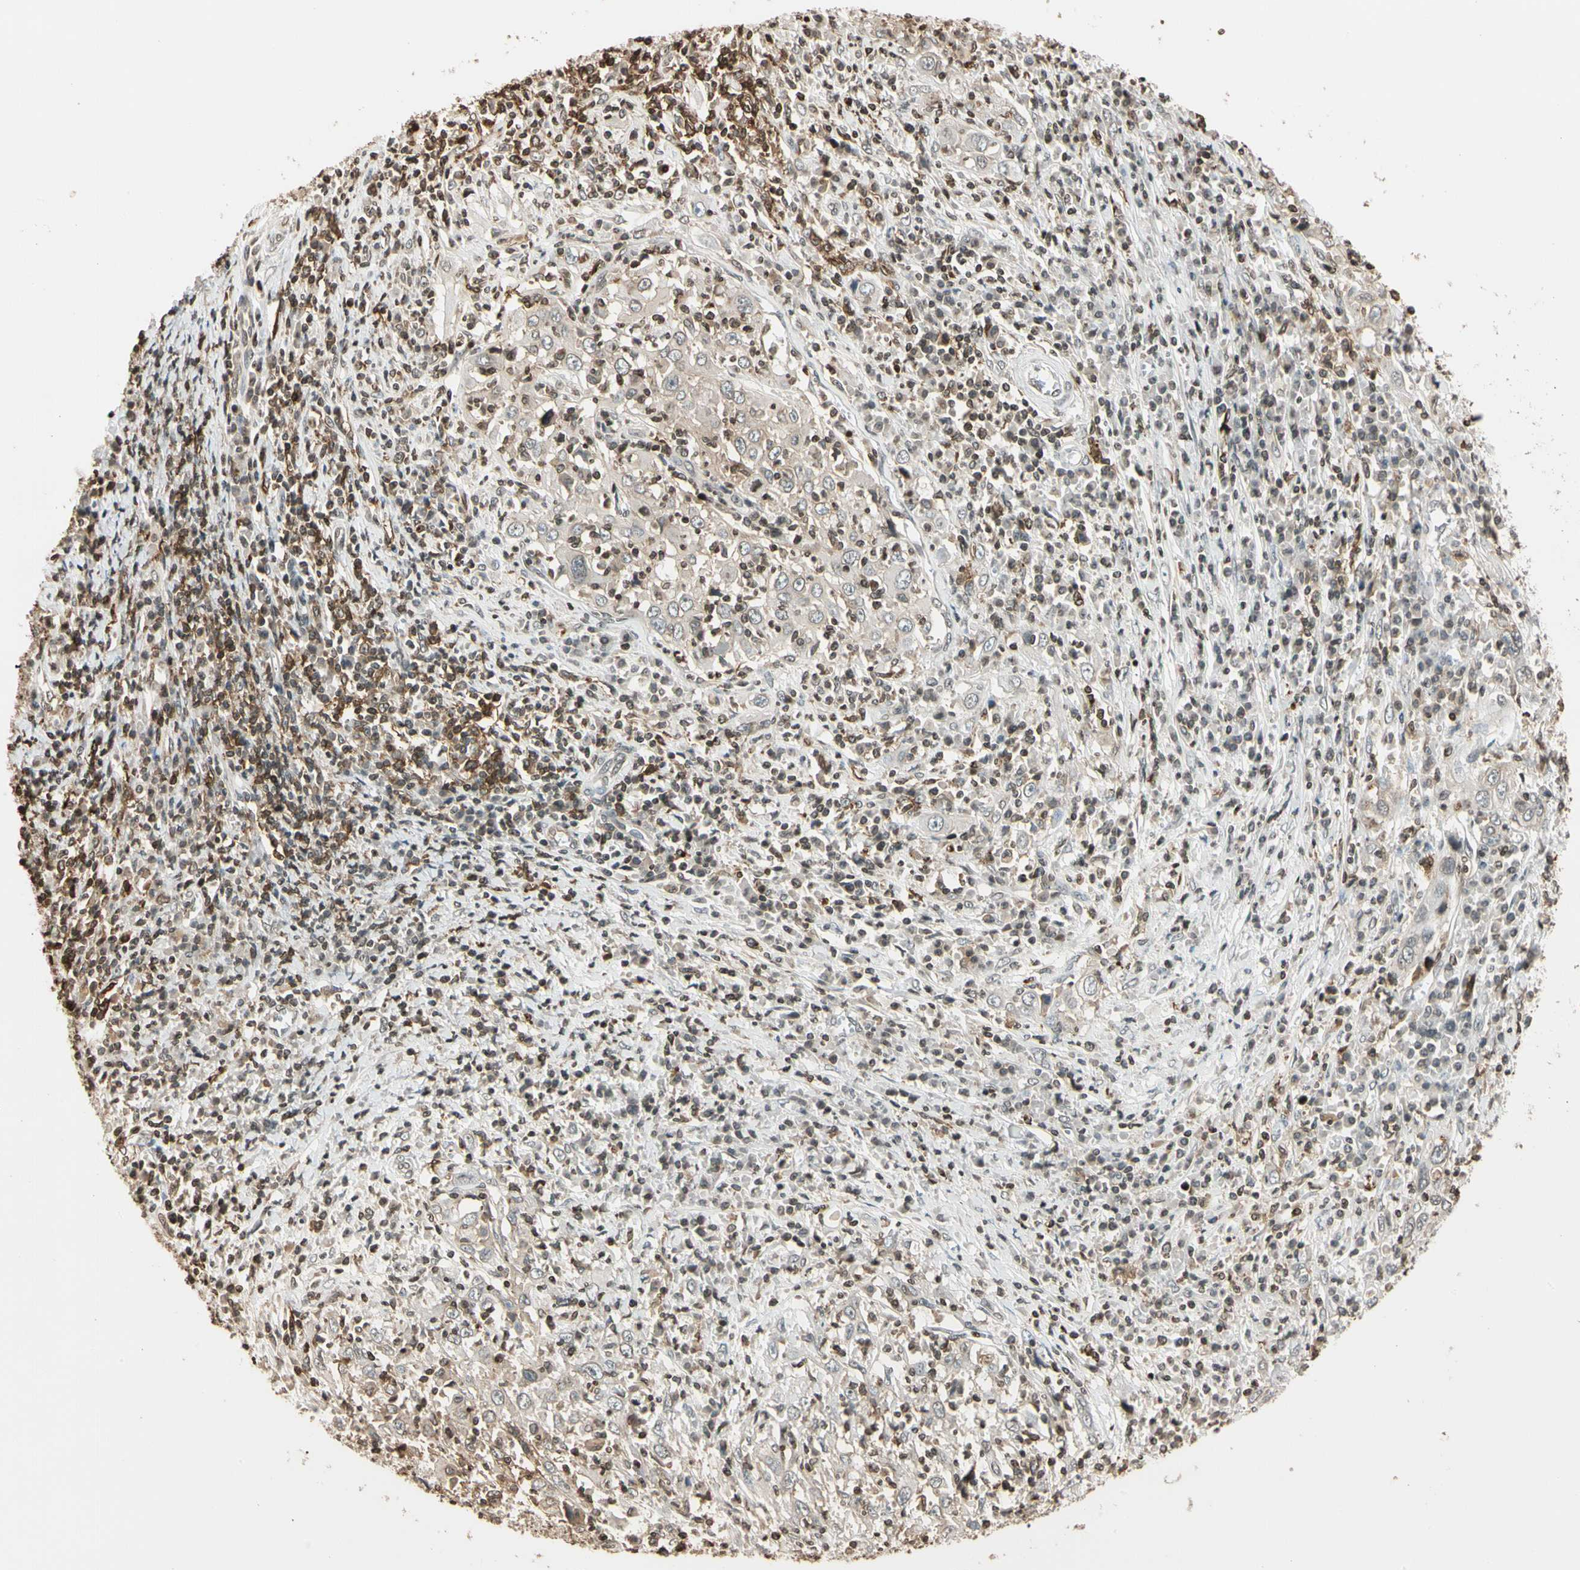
{"staining": {"intensity": "weak", "quantity": "25%-75%", "location": "cytoplasmic/membranous,nuclear"}, "tissue": "cervical cancer", "cell_type": "Tumor cells", "image_type": "cancer", "snomed": [{"axis": "morphology", "description": "Squamous cell carcinoma, NOS"}, {"axis": "topography", "description": "Cervix"}], "caption": "Protein analysis of squamous cell carcinoma (cervical) tissue demonstrates weak cytoplasmic/membranous and nuclear expression in approximately 25%-75% of tumor cells. (Brightfield microscopy of DAB IHC at high magnification).", "gene": "FER", "patient": {"sex": "female", "age": 46}}